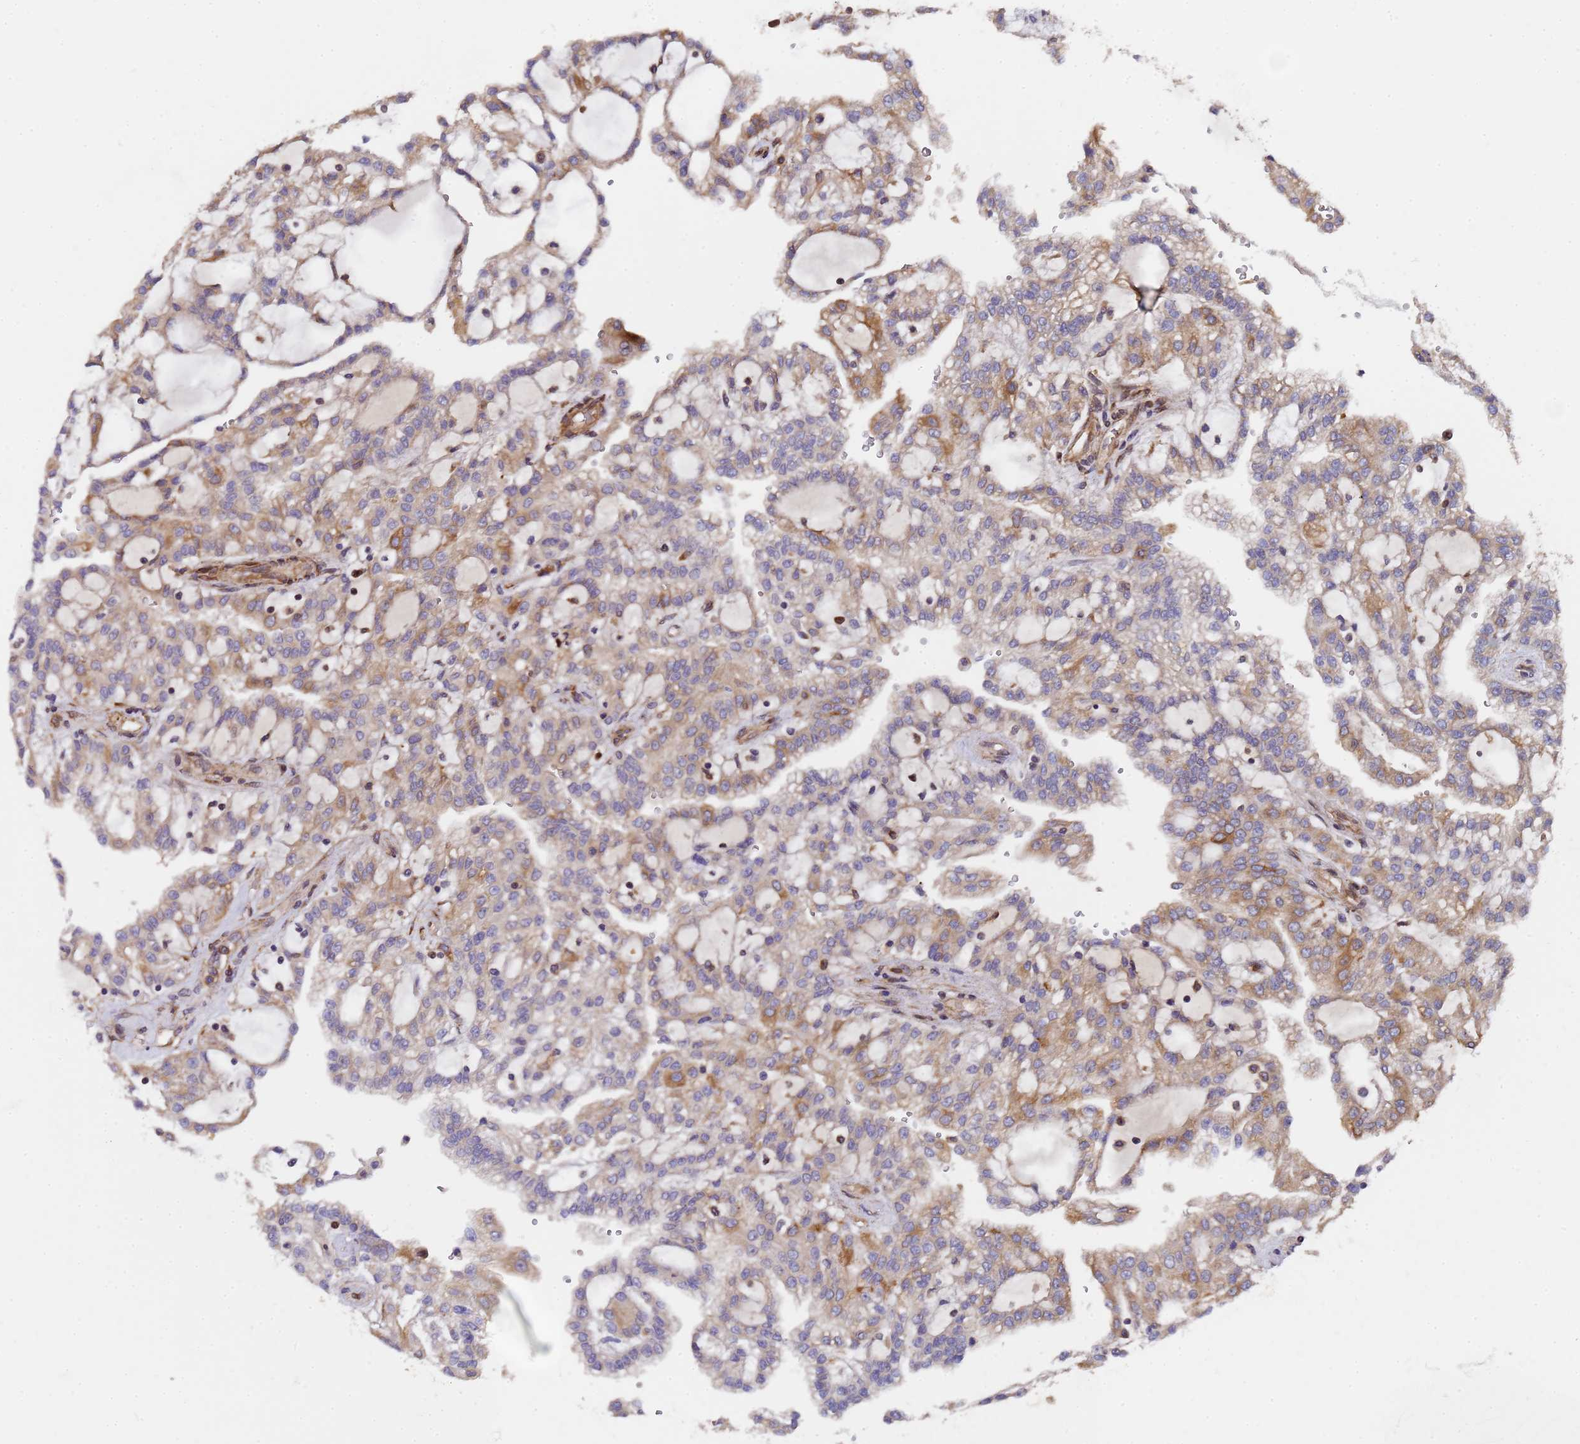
{"staining": {"intensity": "moderate", "quantity": "25%-75%", "location": "cytoplasmic/membranous"}, "tissue": "renal cancer", "cell_type": "Tumor cells", "image_type": "cancer", "snomed": [{"axis": "morphology", "description": "Adenocarcinoma, NOS"}, {"axis": "topography", "description": "Kidney"}], "caption": "A high-resolution photomicrograph shows immunohistochemistry staining of adenocarcinoma (renal), which reveals moderate cytoplasmic/membranous positivity in approximately 25%-75% of tumor cells.", "gene": "MOCS1", "patient": {"sex": "male", "age": 63}}